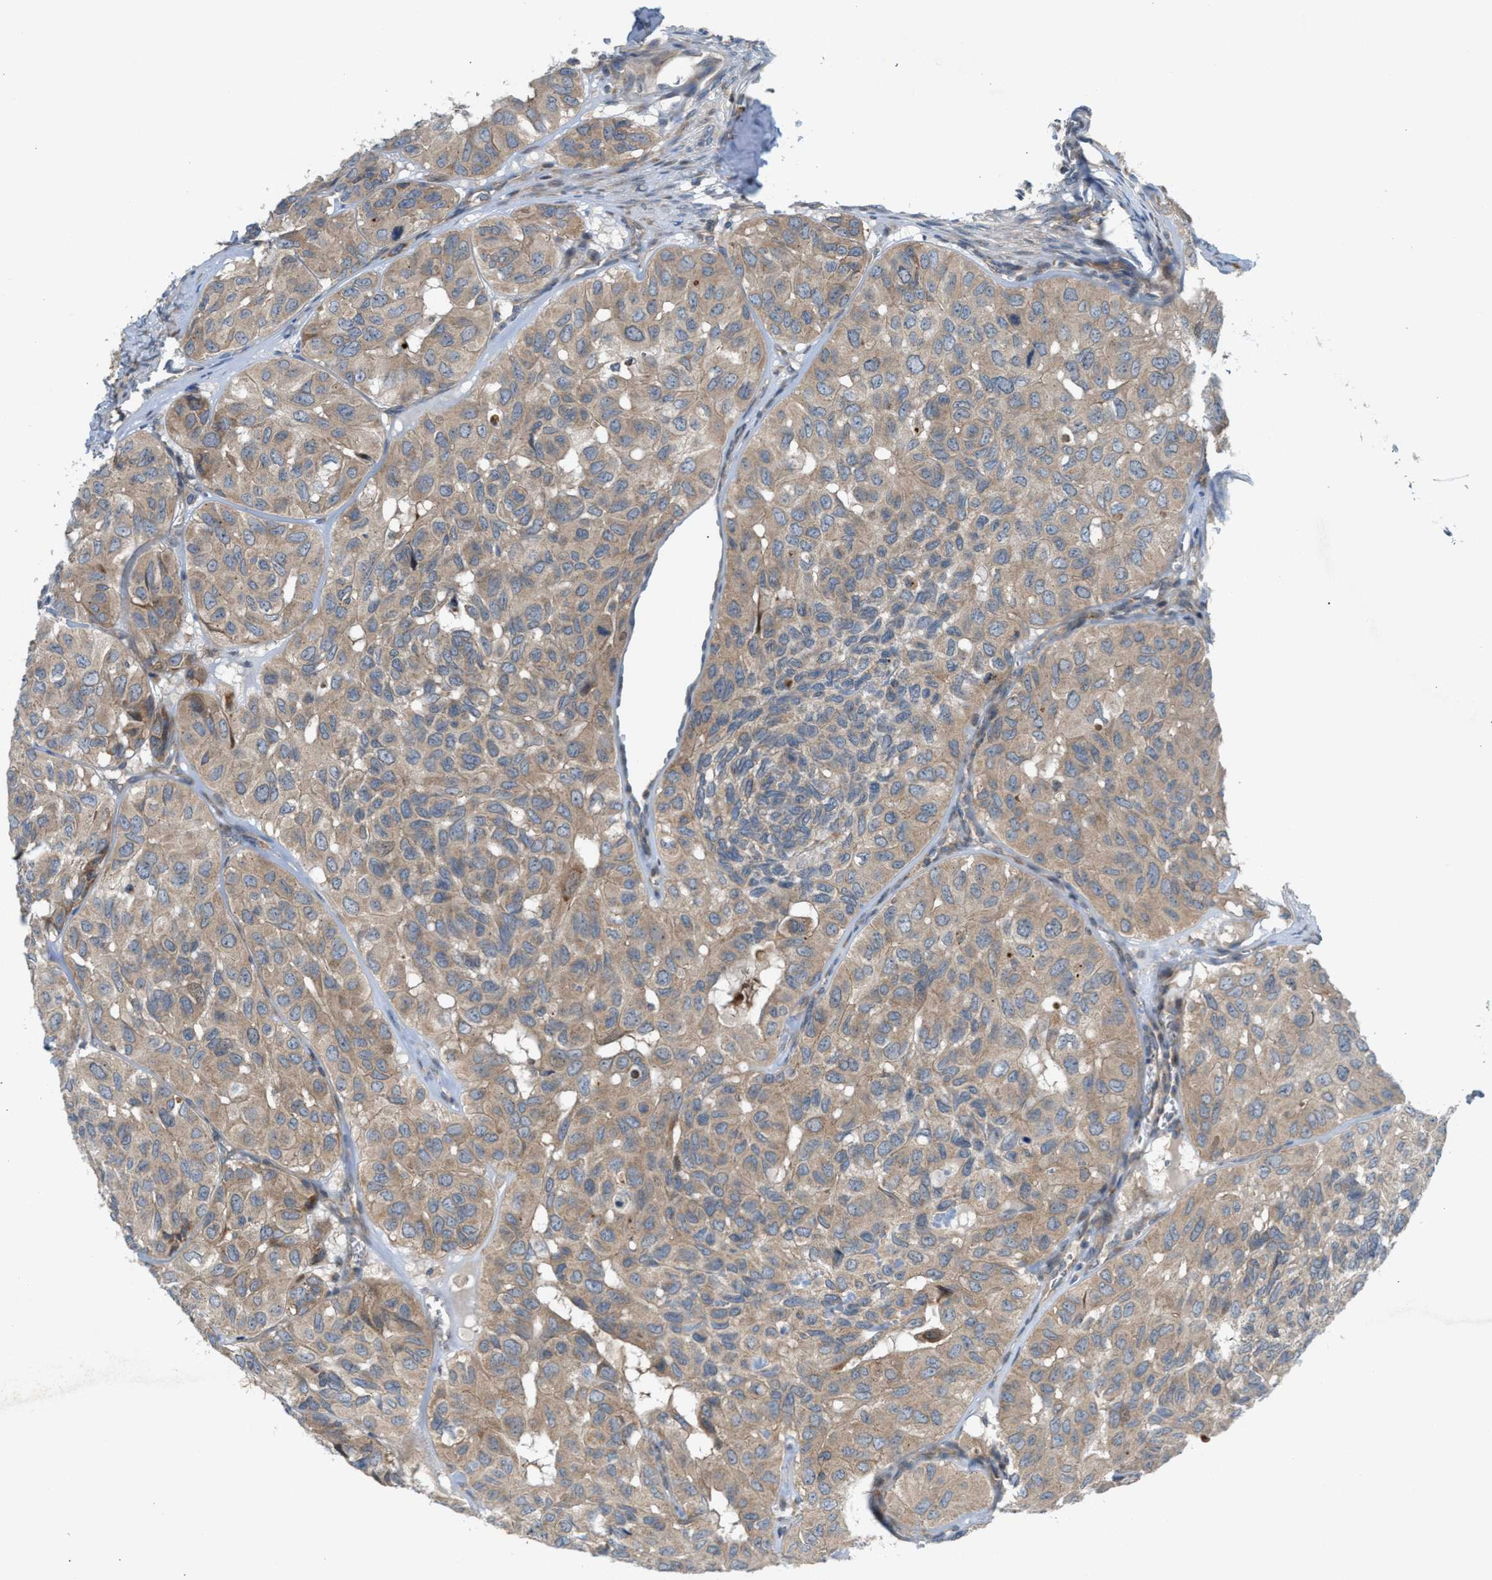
{"staining": {"intensity": "weak", "quantity": ">75%", "location": "cytoplasmic/membranous"}, "tissue": "head and neck cancer", "cell_type": "Tumor cells", "image_type": "cancer", "snomed": [{"axis": "morphology", "description": "Adenocarcinoma, NOS"}, {"axis": "topography", "description": "Salivary gland, NOS"}, {"axis": "topography", "description": "Head-Neck"}], "caption": "Brown immunohistochemical staining in human head and neck adenocarcinoma displays weak cytoplasmic/membranous staining in approximately >75% of tumor cells. The staining is performed using DAB (3,3'-diaminobenzidine) brown chromogen to label protein expression. The nuclei are counter-stained blue using hematoxylin.", "gene": "CYB5D1", "patient": {"sex": "female", "age": 76}}